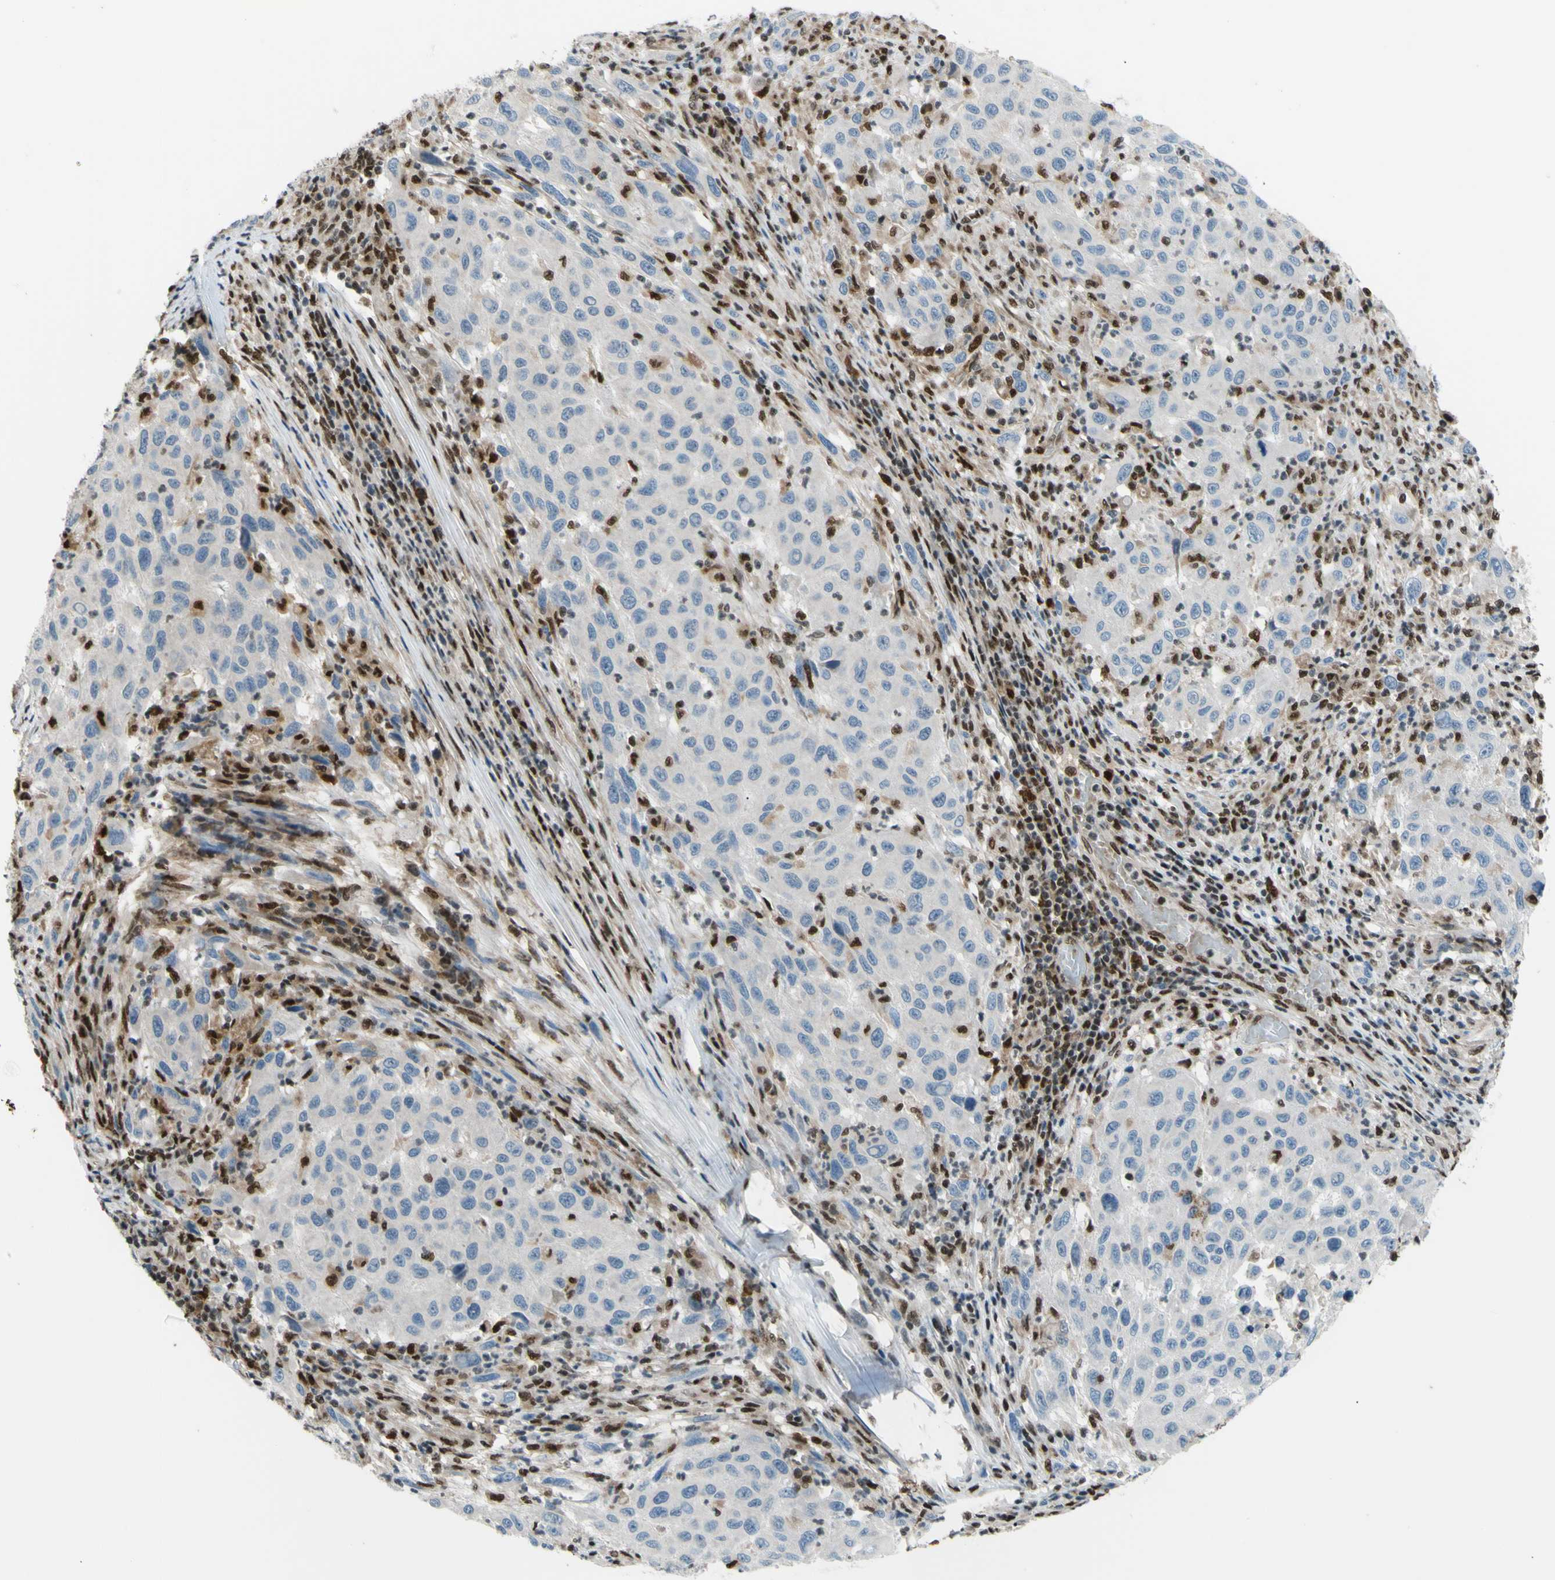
{"staining": {"intensity": "weak", "quantity": ">75%", "location": "cytoplasmic/membranous"}, "tissue": "melanoma", "cell_type": "Tumor cells", "image_type": "cancer", "snomed": [{"axis": "morphology", "description": "Malignant melanoma, Metastatic site"}, {"axis": "topography", "description": "Lymph node"}], "caption": "There is low levels of weak cytoplasmic/membranous staining in tumor cells of melanoma, as demonstrated by immunohistochemical staining (brown color).", "gene": "FKBP5", "patient": {"sex": "male", "age": 61}}